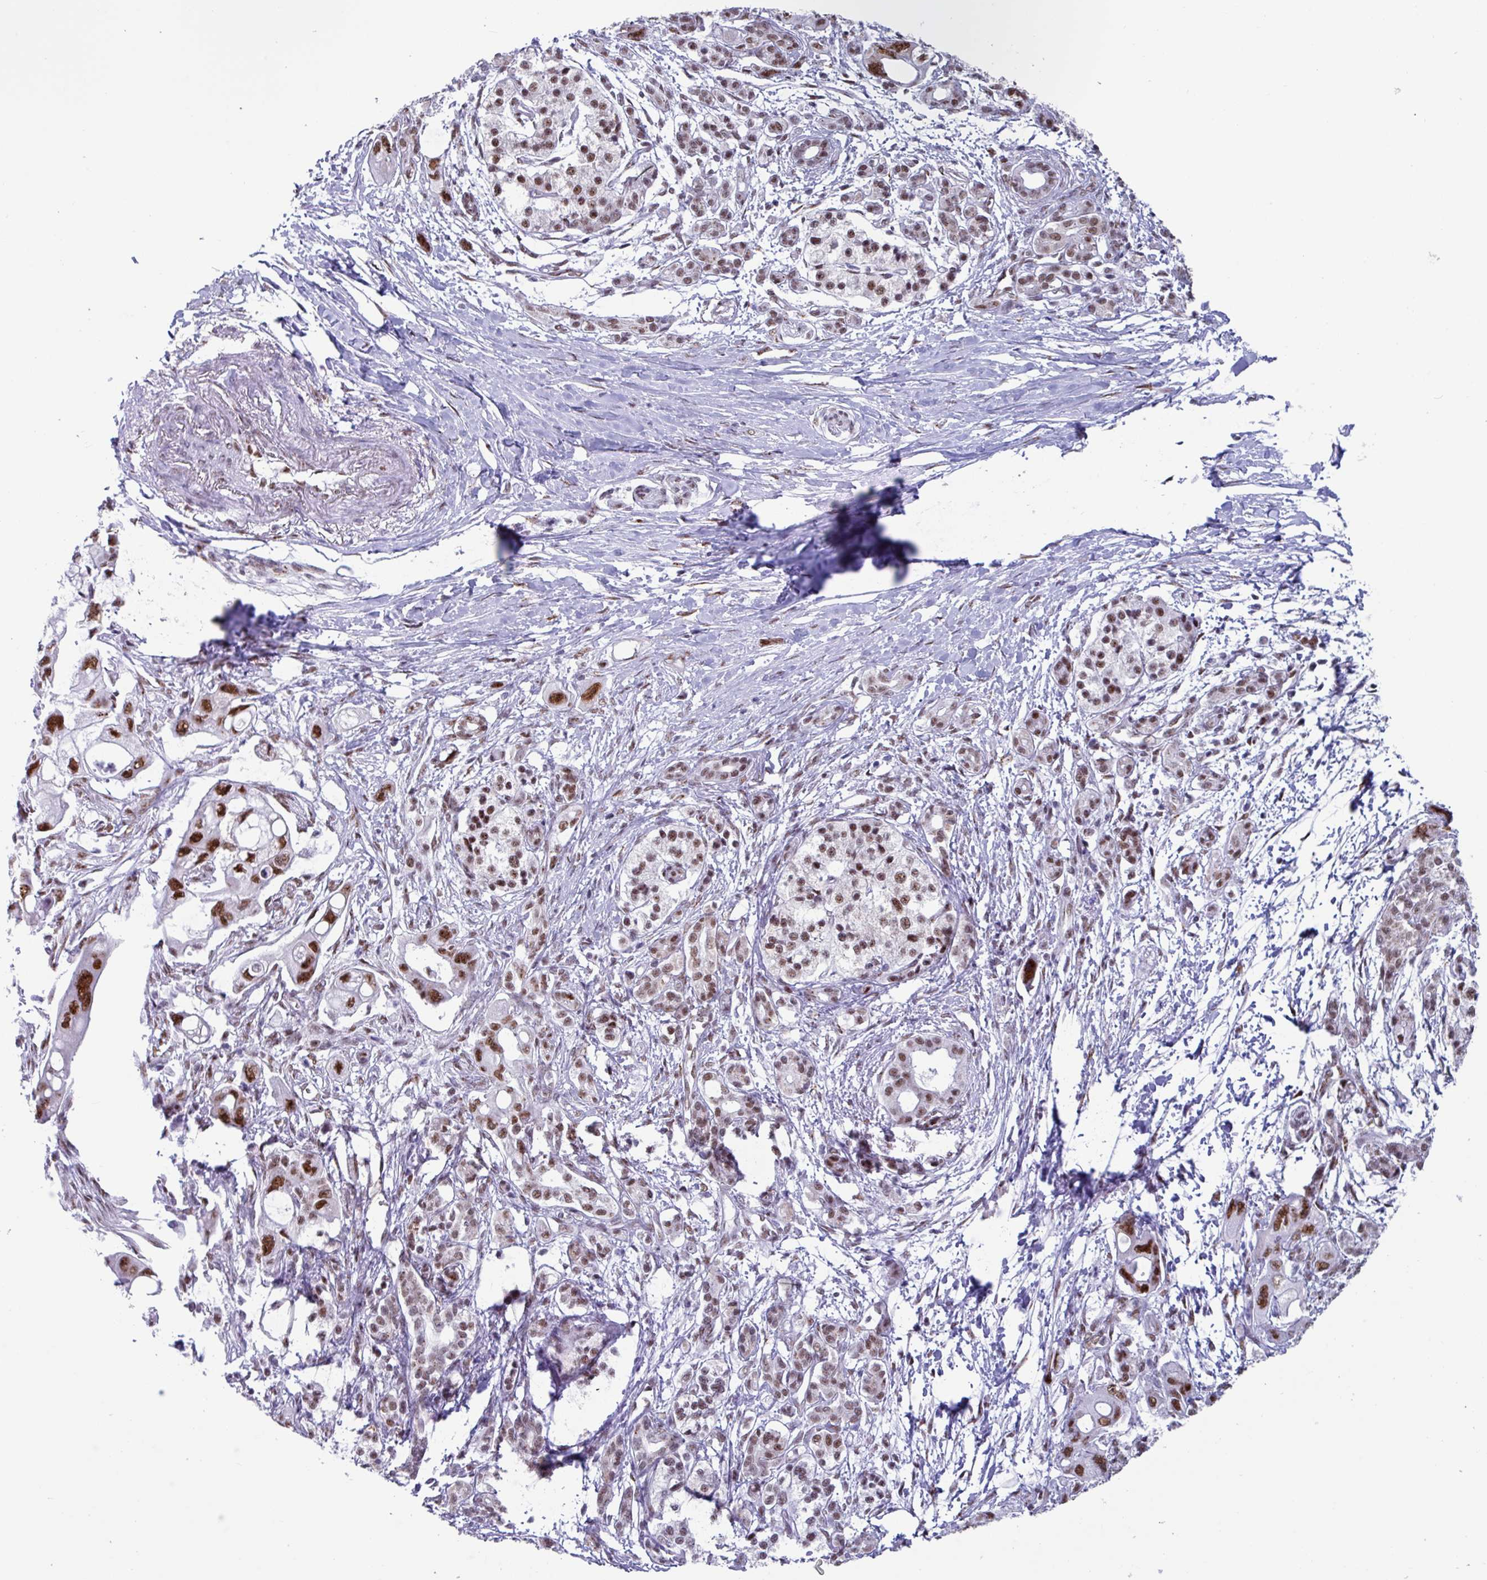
{"staining": {"intensity": "moderate", "quantity": ">75%", "location": "nuclear"}, "tissue": "pancreatic cancer", "cell_type": "Tumor cells", "image_type": "cancer", "snomed": [{"axis": "morphology", "description": "Adenocarcinoma, NOS"}, {"axis": "topography", "description": "Pancreas"}], "caption": "Tumor cells exhibit medium levels of moderate nuclear positivity in approximately >75% of cells in human pancreatic adenocarcinoma.", "gene": "PUF60", "patient": {"sex": "male", "age": 68}}